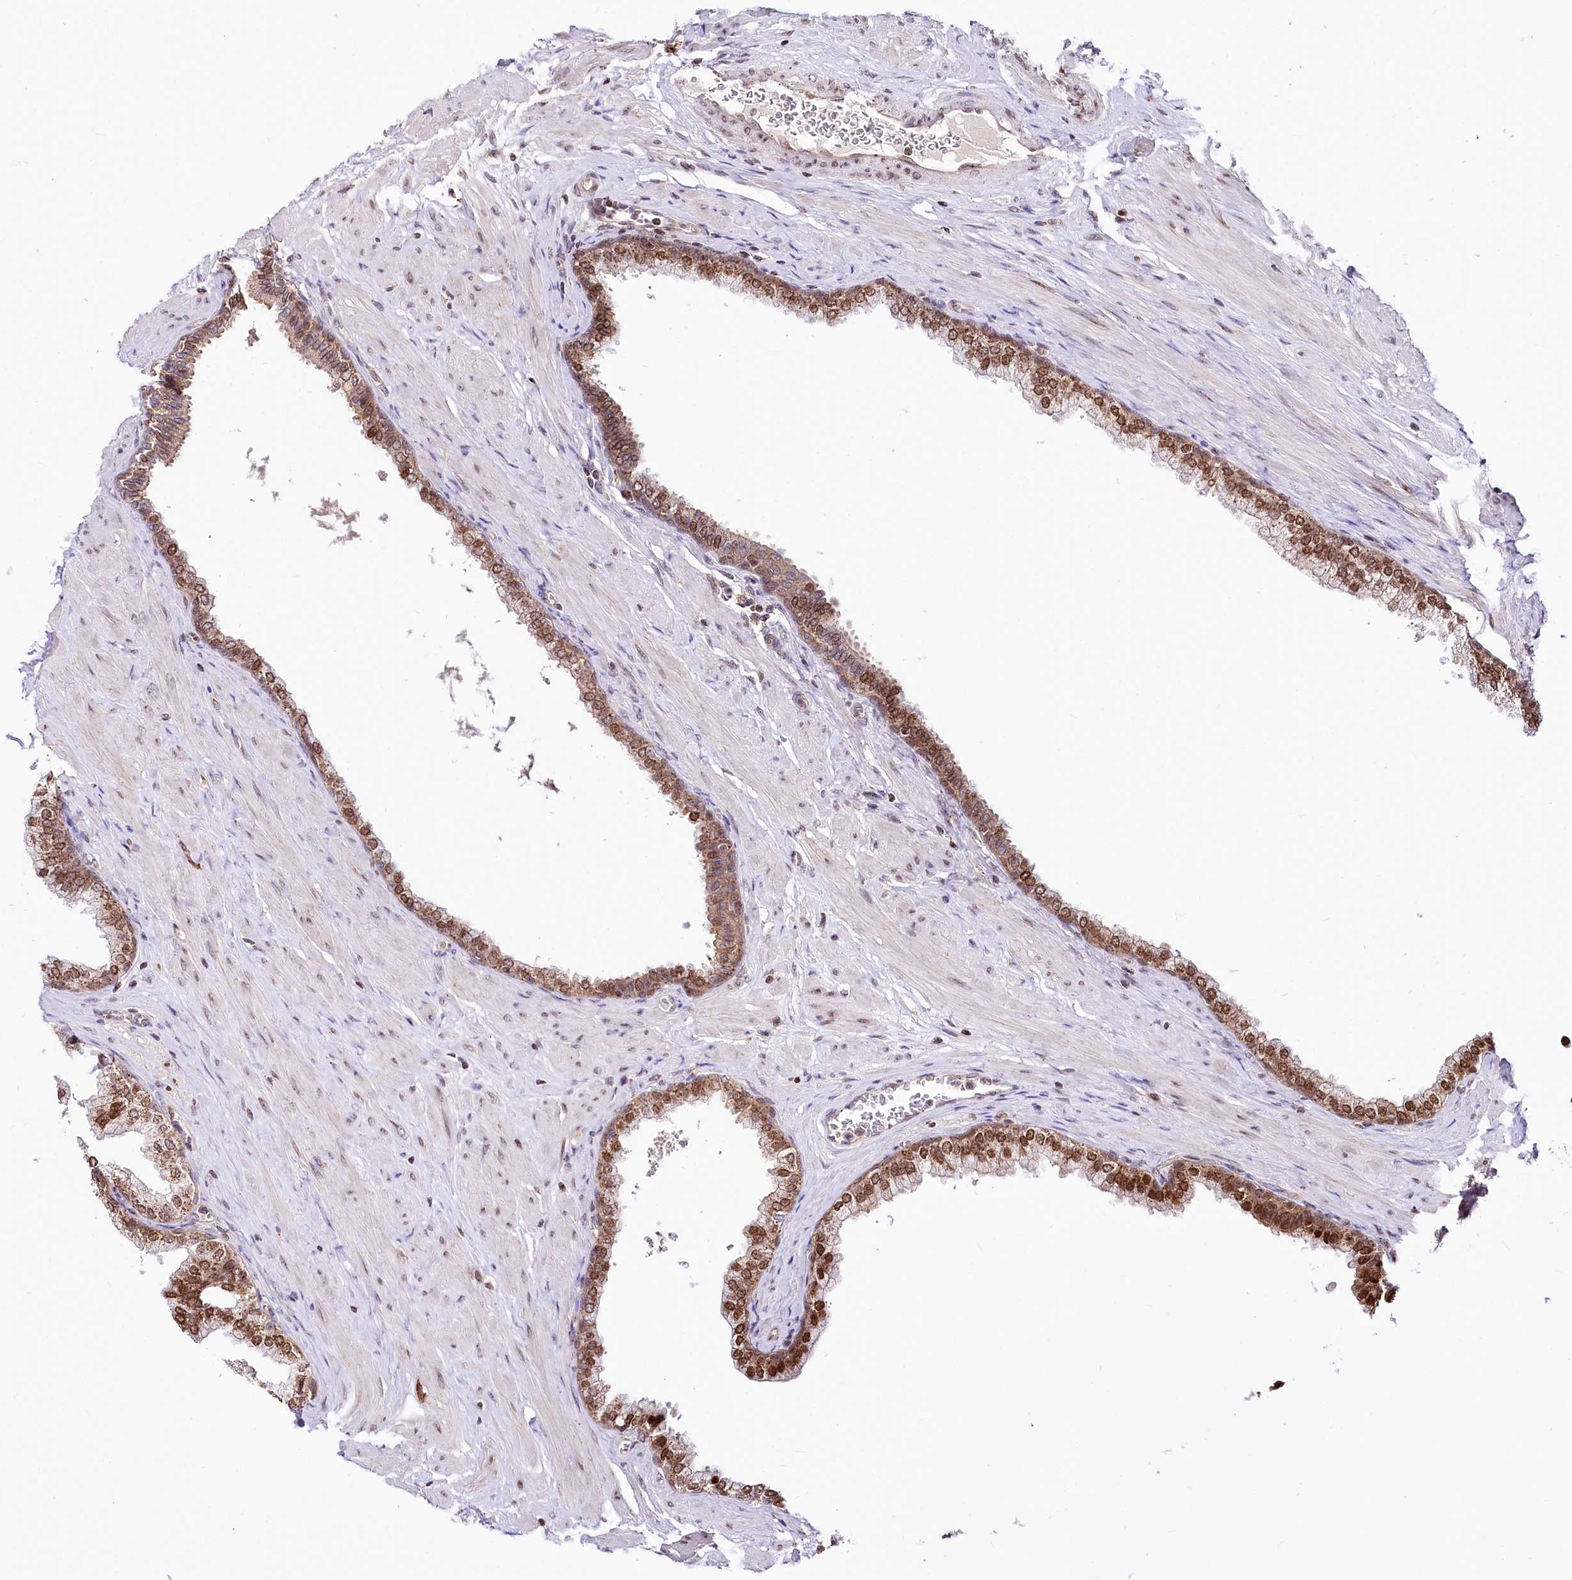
{"staining": {"intensity": "strong", "quantity": ">75%", "location": "cytoplasmic/membranous,nuclear"}, "tissue": "prostate", "cell_type": "Glandular cells", "image_type": "normal", "snomed": [{"axis": "morphology", "description": "Normal tissue, NOS"}, {"axis": "morphology", "description": "Urothelial carcinoma, Low grade"}, {"axis": "topography", "description": "Urinary bladder"}, {"axis": "topography", "description": "Prostate"}], "caption": "Human prostate stained for a protein (brown) reveals strong cytoplasmic/membranous,nuclear positive staining in about >75% of glandular cells.", "gene": "ZFYVE27", "patient": {"sex": "male", "age": 60}}